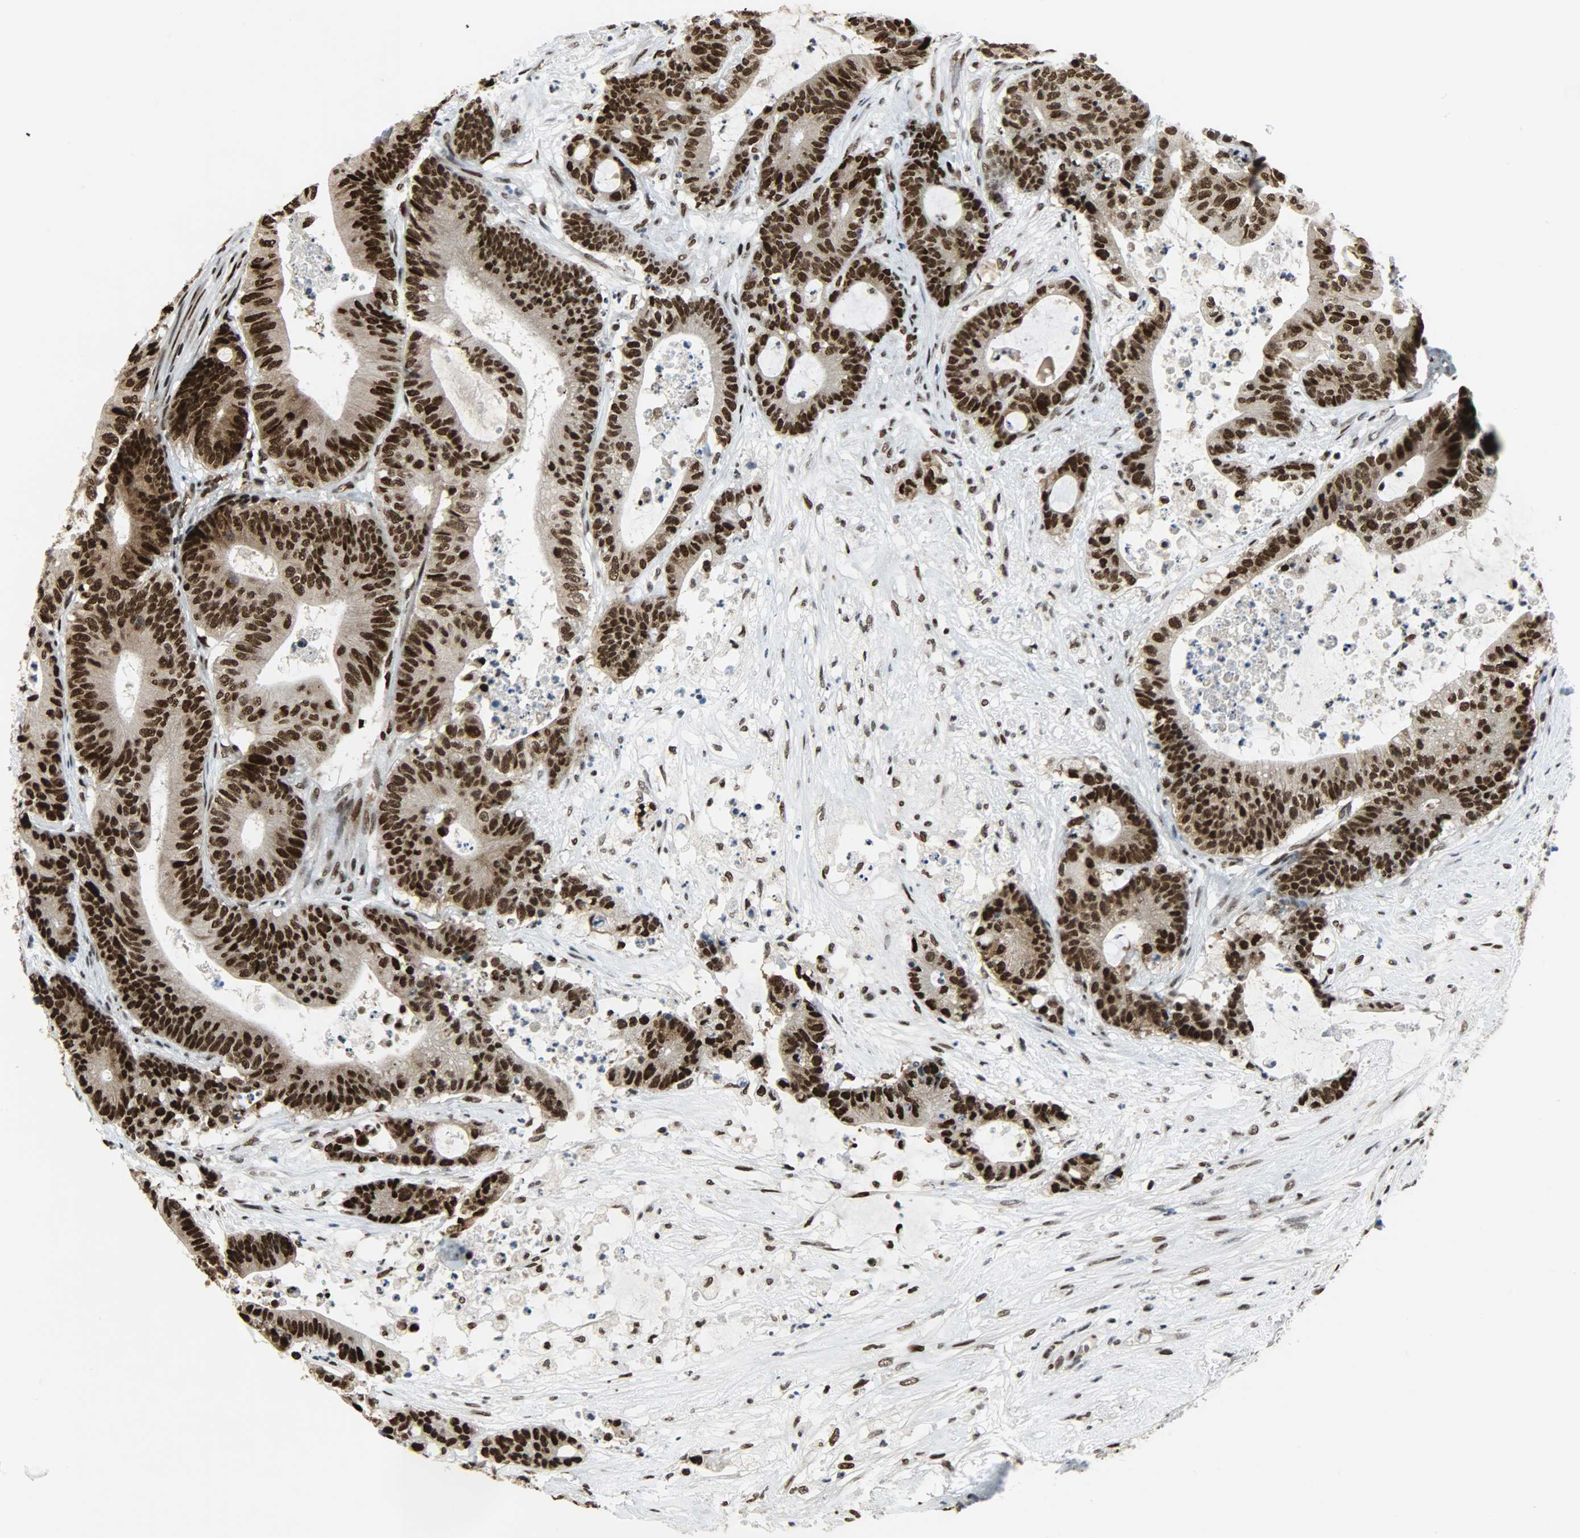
{"staining": {"intensity": "strong", "quantity": ">75%", "location": "cytoplasmic/membranous,nuclear"}, "tissue": "colorectal cancer", "cell_type": "Tumor cells", "image_type": "cancer", "snomed": [{"axis": "morphology", "description": "Adenocarcinoma, NOS"}, {"axis": "topography", "description": "Colon"}], "caption": "Colorectal cancer stained with immunohistochemistry exhibits strong cytoplasmic/membranous and nuclear positivity in approximately >75% of tumor cells. (DAB = brown stain, brightfield microscopy at high magnification).", "gene": "SNAI1", "patient": {"sex": "female", "age": 84}}